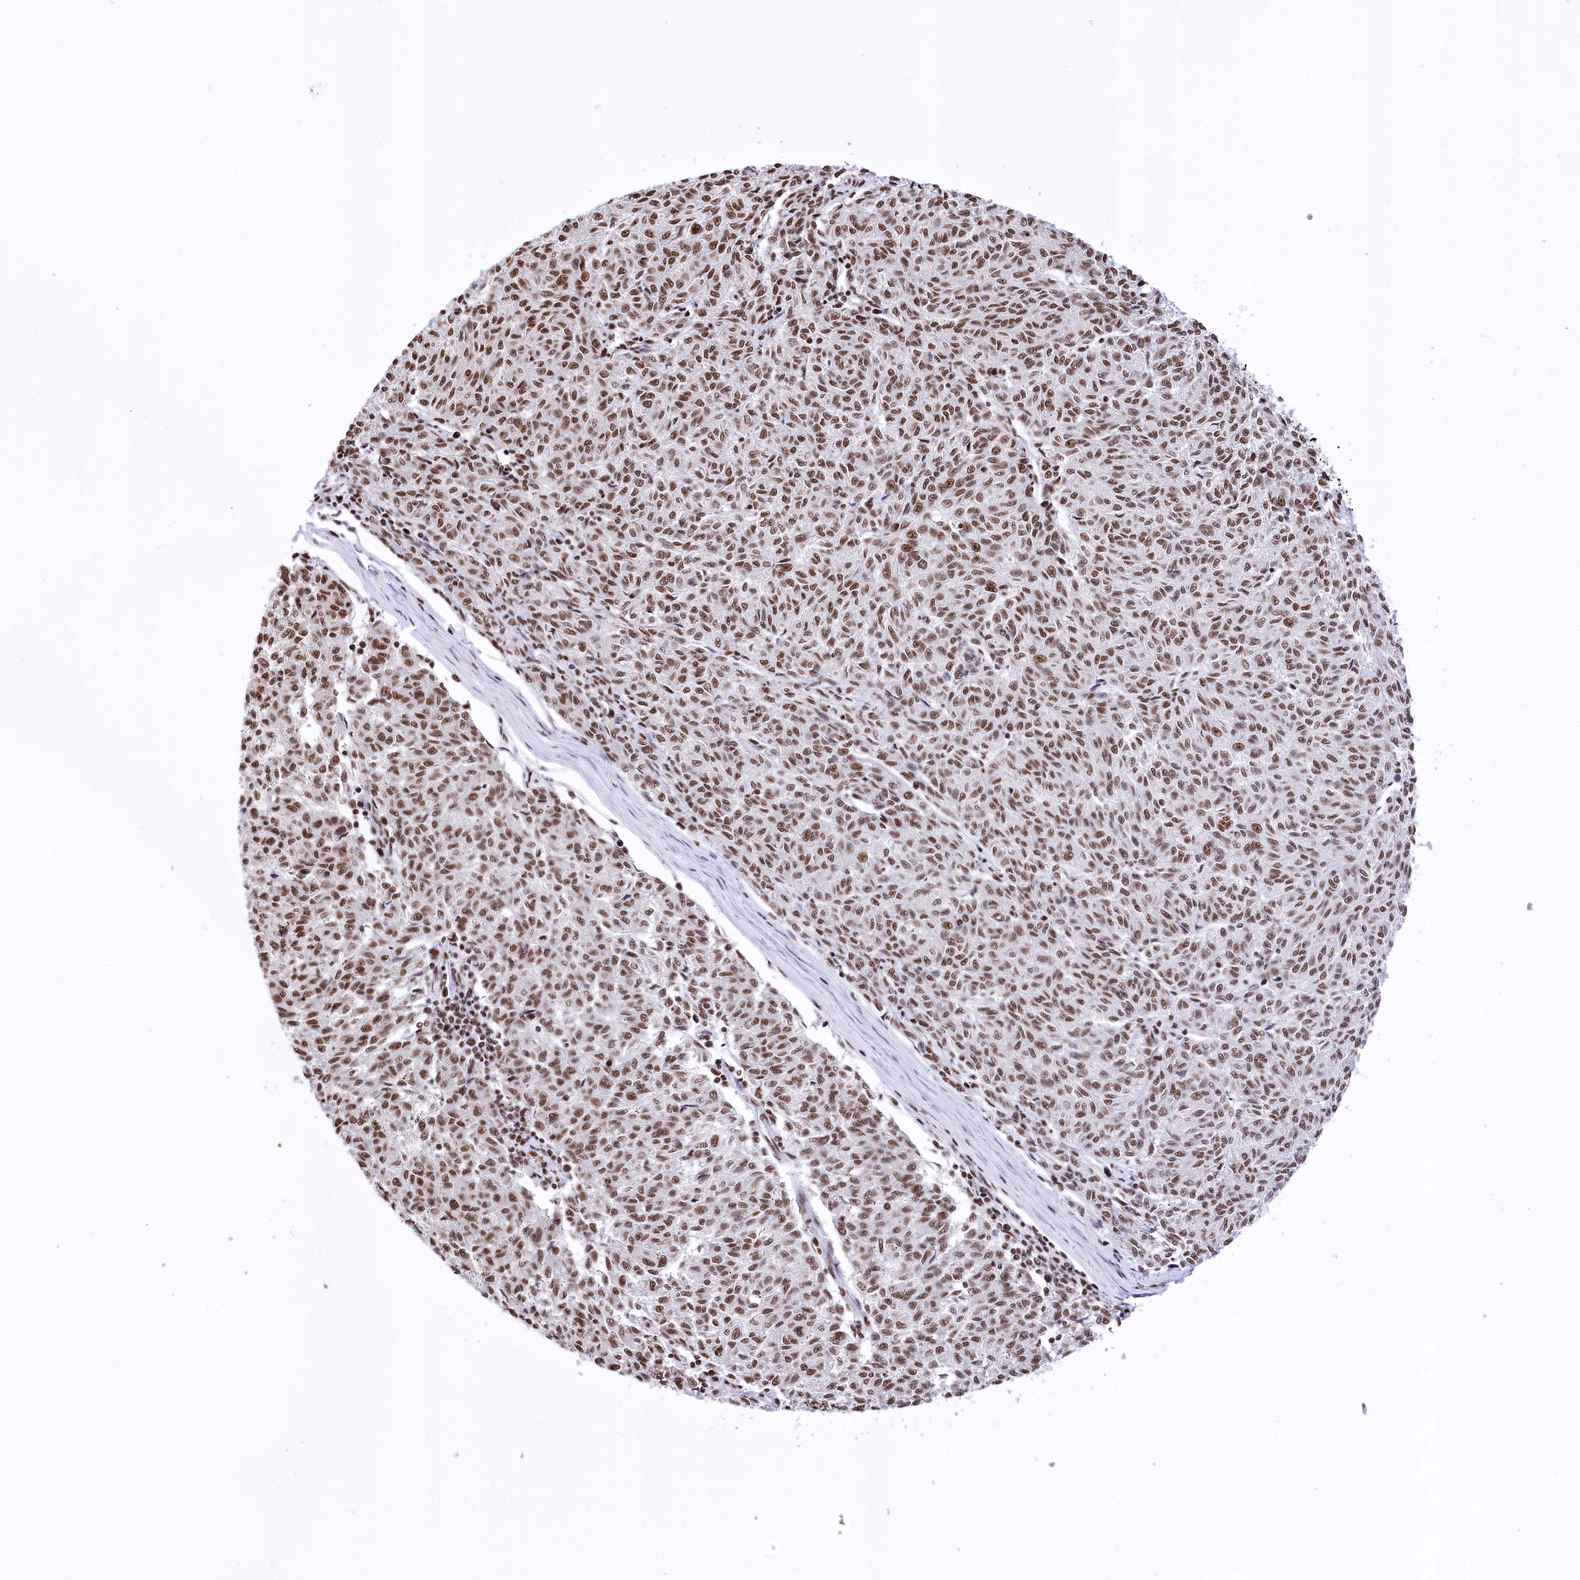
{"staining": {"intensity": "moderate", "quantity": ">75%", "location": "nuclear"}, "tissue": "melanoma", "cell_type": "Tumor cells", "image_type": "cancer", "snomed": [{"axis": "morphology", "description": "Malignant melanoma, NOS"}, {"axis": "topography", "description": "Skin"}], "caption": "Tumor cells display moderate nuclear positivity in about >75% of cells in melanoma.", "gene": "POU4F3", "patient": {"sex": "female", "age": 72}}